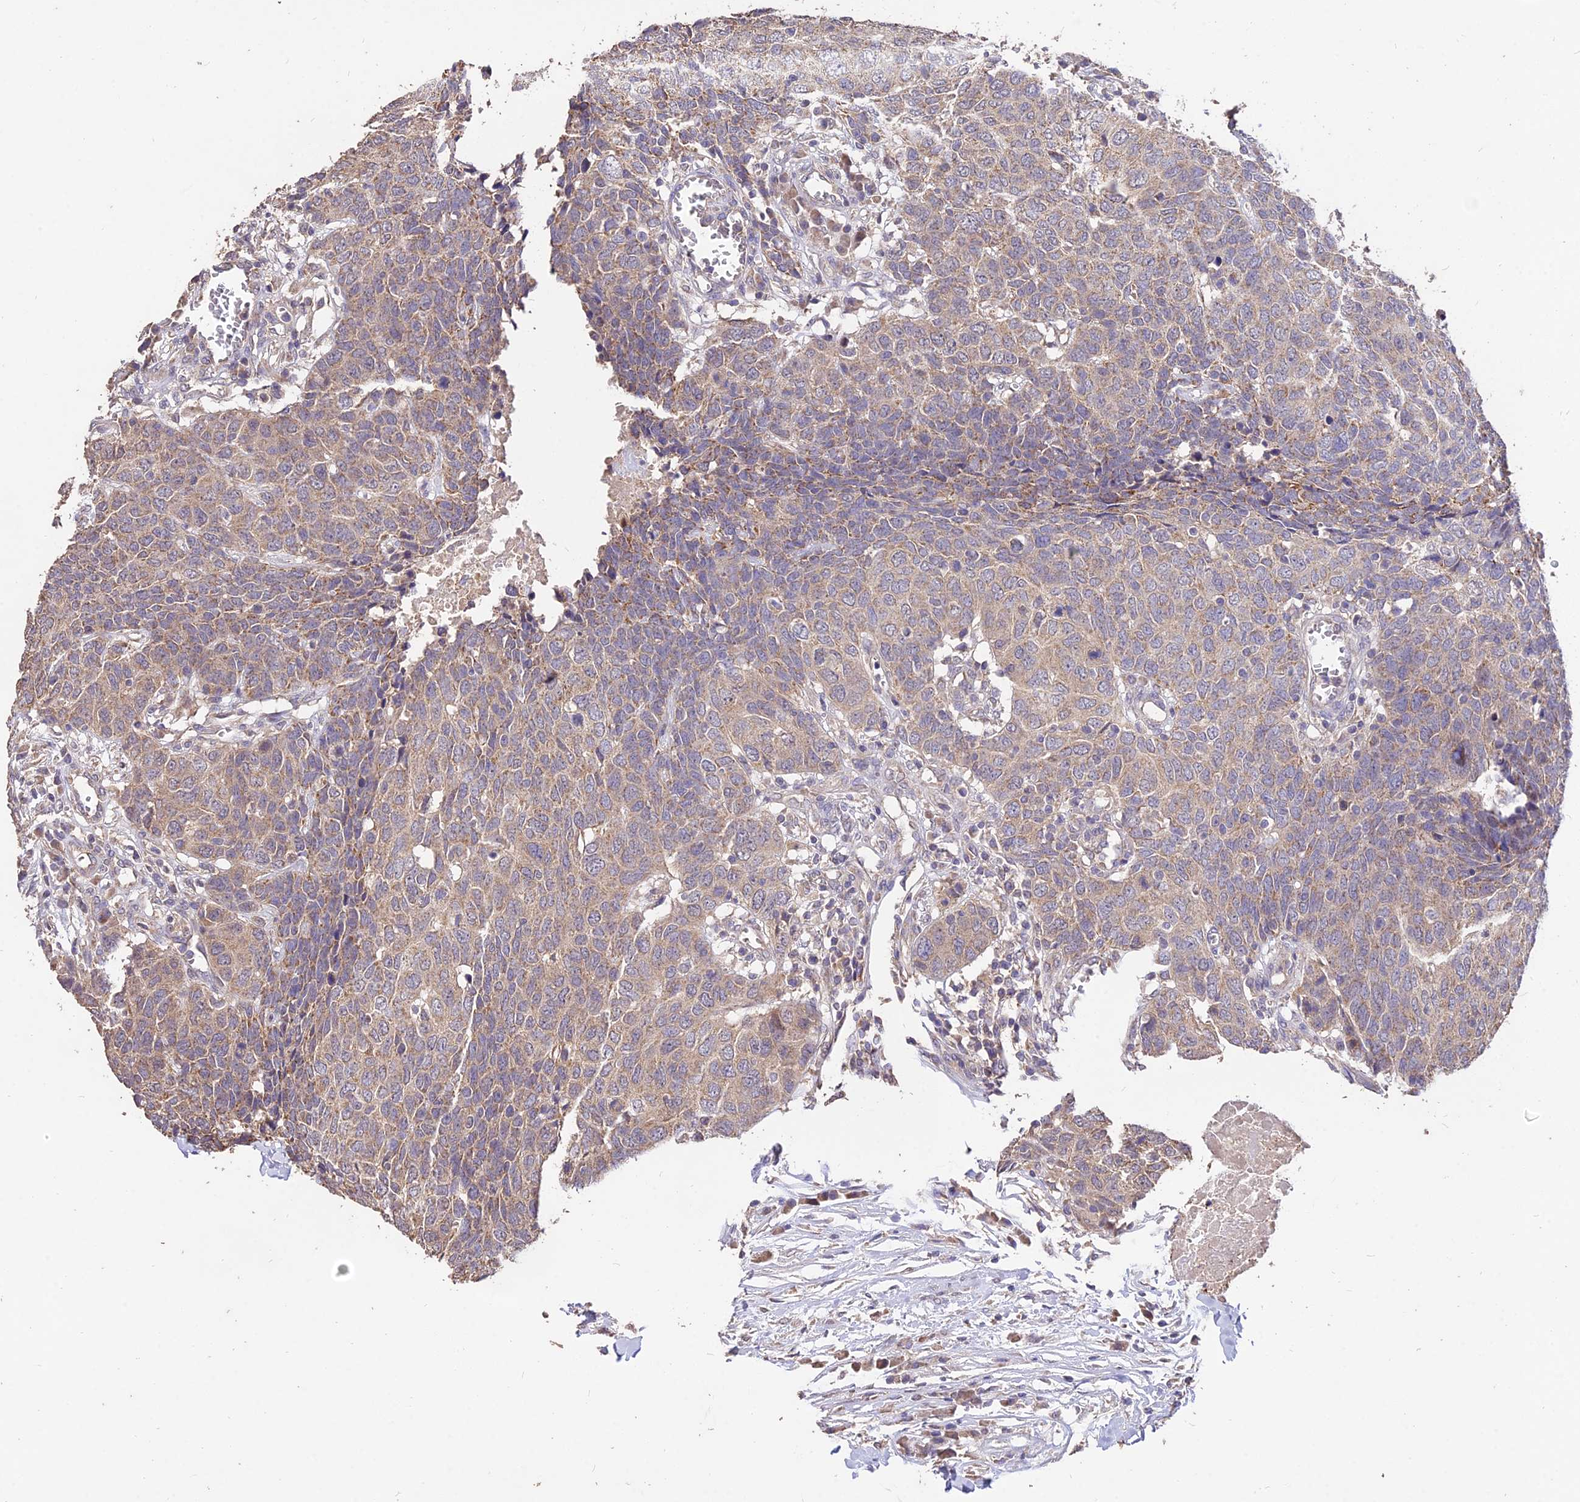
{"staining": {"intensity": "weak", "quantity": ">75%", "location": "cytoplasmic/membranous"}, "tissue": "head and neck cancer", "cell_type": "Tumor cells", "image_type": "cancer", "snomed": [{"axis": "morphology", "description": "Squamous cell carcinoma, NOS"}, {"axis": "topography", "description": "Head-Neck"}], "caption": "The histopathology image shows a brown stain indicating the presence of a protein in the cytoplasmic/membranous of tumor cells in head and neck cancer.", "gene": "SDHD", "patient": {"sex": "male", "age": 66}}